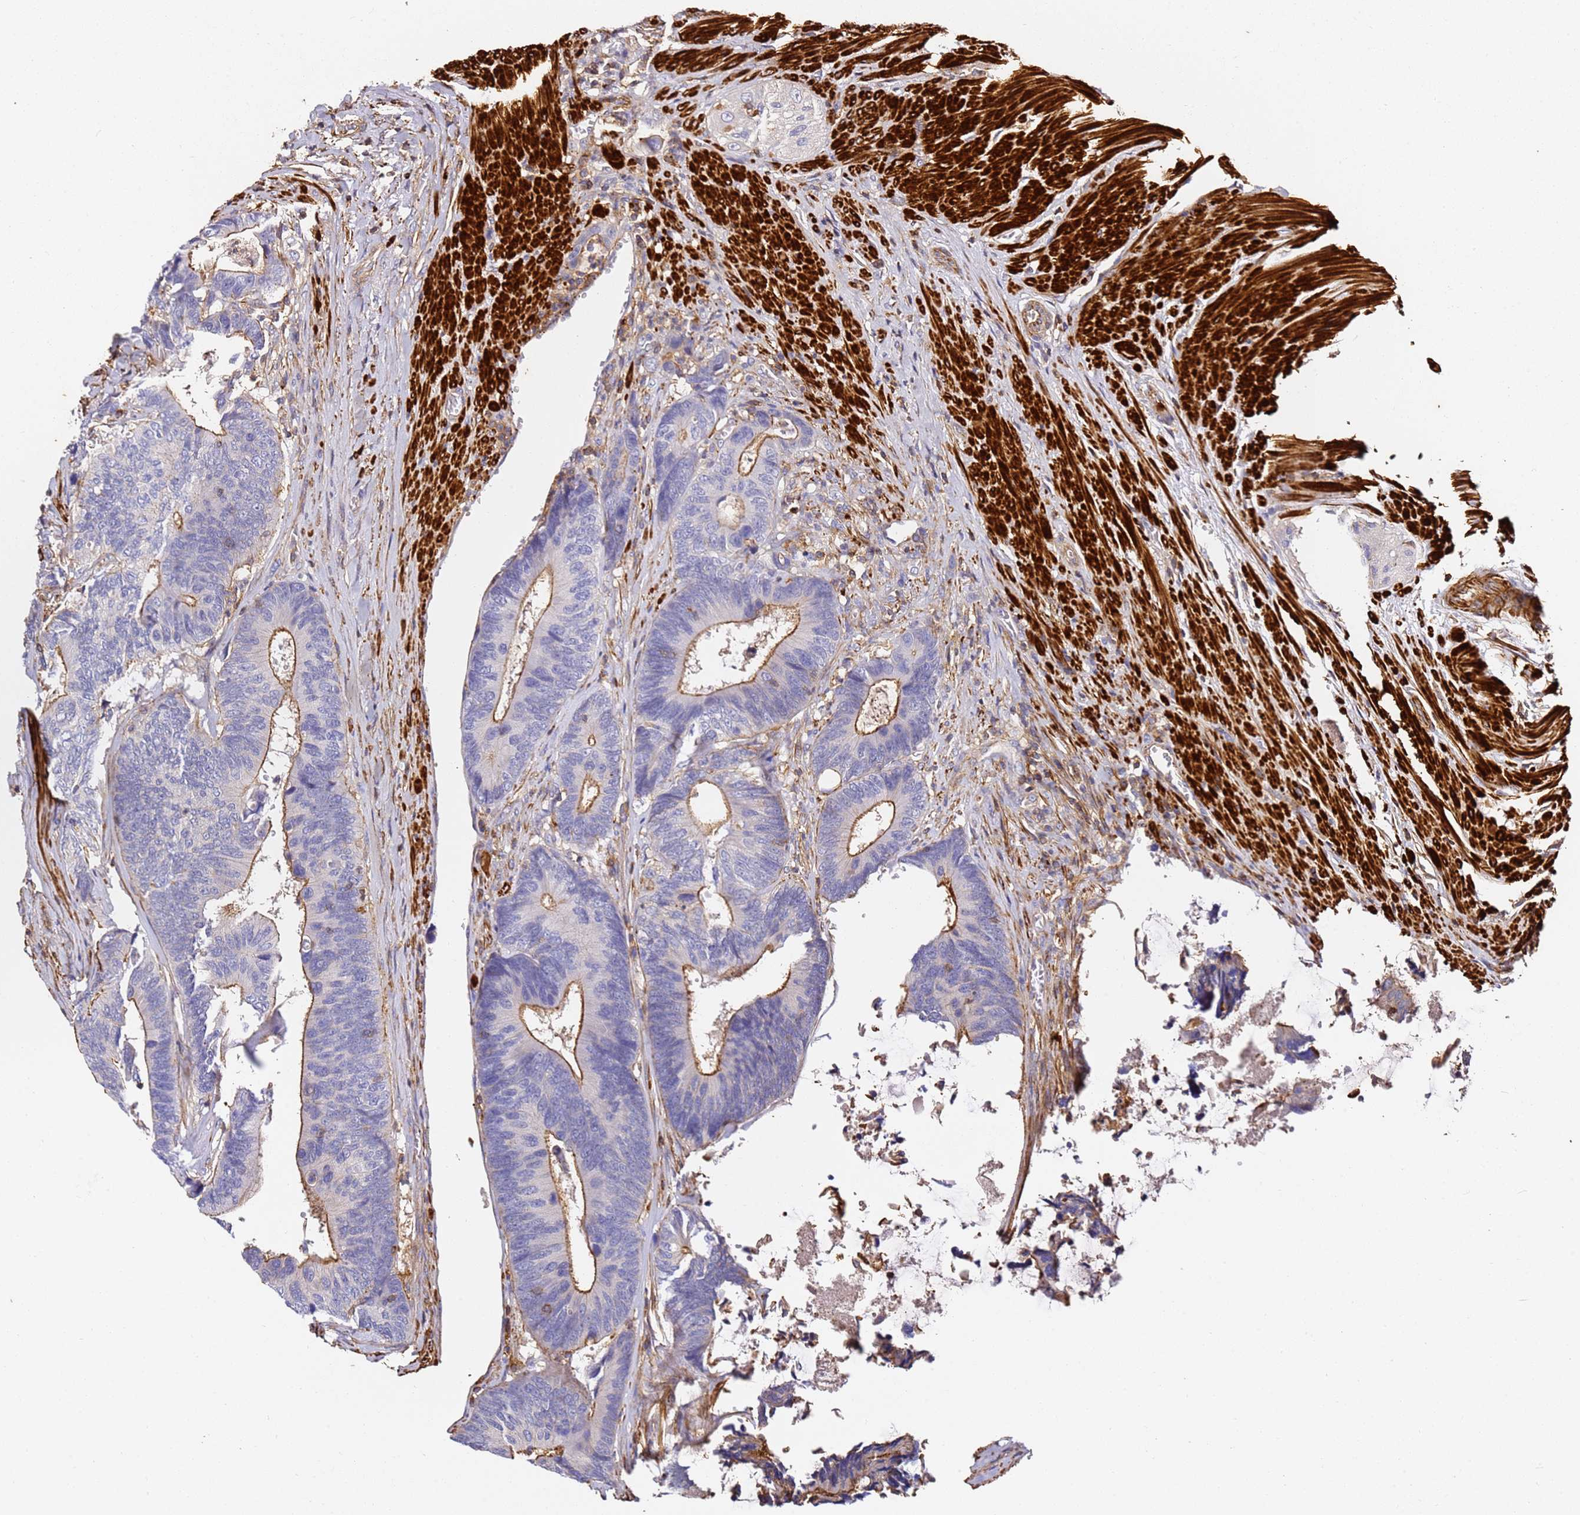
{"staining": {"intensity": "moderate", "quantity": "25%-75%", "location": "cytoplasmic/membranous"}, "tissue": "colorectal cancer", "cell_type": "Tumor cells", "image_type": "cancer", "snomed": [{"axis": "morphology", "description": "Adenocarcinoma, NOS"}, {"axis": "topography", "description": "Colon"}], "caption": "Immunohistochemistry (IHC) of colorectal cancer exhibits medium levels of moderate cytoplasmic/membranous staining in about 25%-75% of tumor cells.", "gene": "ZNF671", "patient": {"sex": "male", "age": 87}}